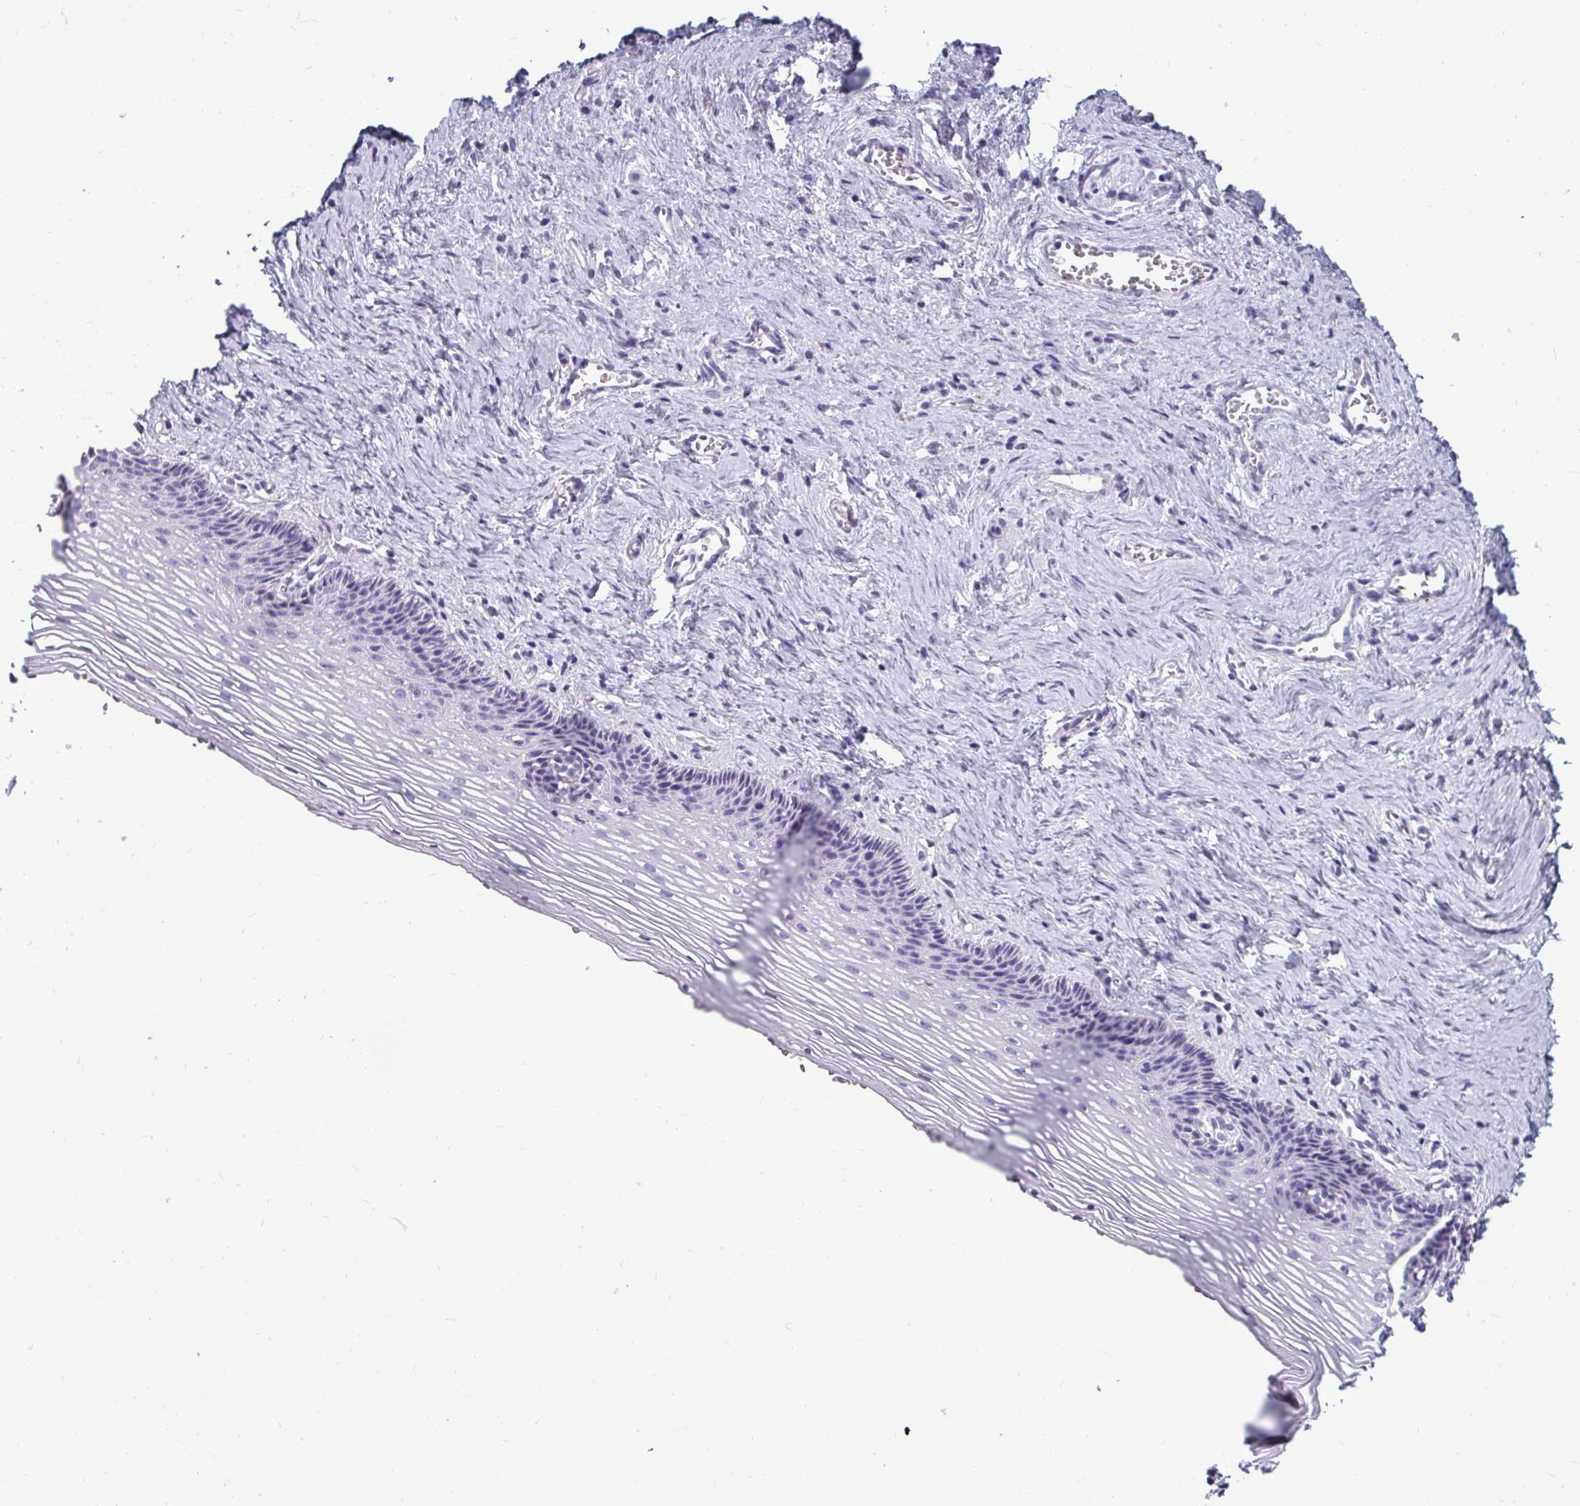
{"staining": {"intensity": "negative", "quantity": "none", "location": "none"}, "tissue": "vagina", "cell_type": "Squamous epithelial cells", "image_type": "normal", "snomed": [{"axis": "morphology", "description": "Normal tissue, NOS"}, {"axis": "topography", "description": "Vagina"}, {"axis": "topography", "description": "Cervix"}], "caption": "IHC of normal human vagina reveals no expression in squamous epithelial cells.", "gene": "CTSZ", "patient": {"sex": "female", "age": 37}}